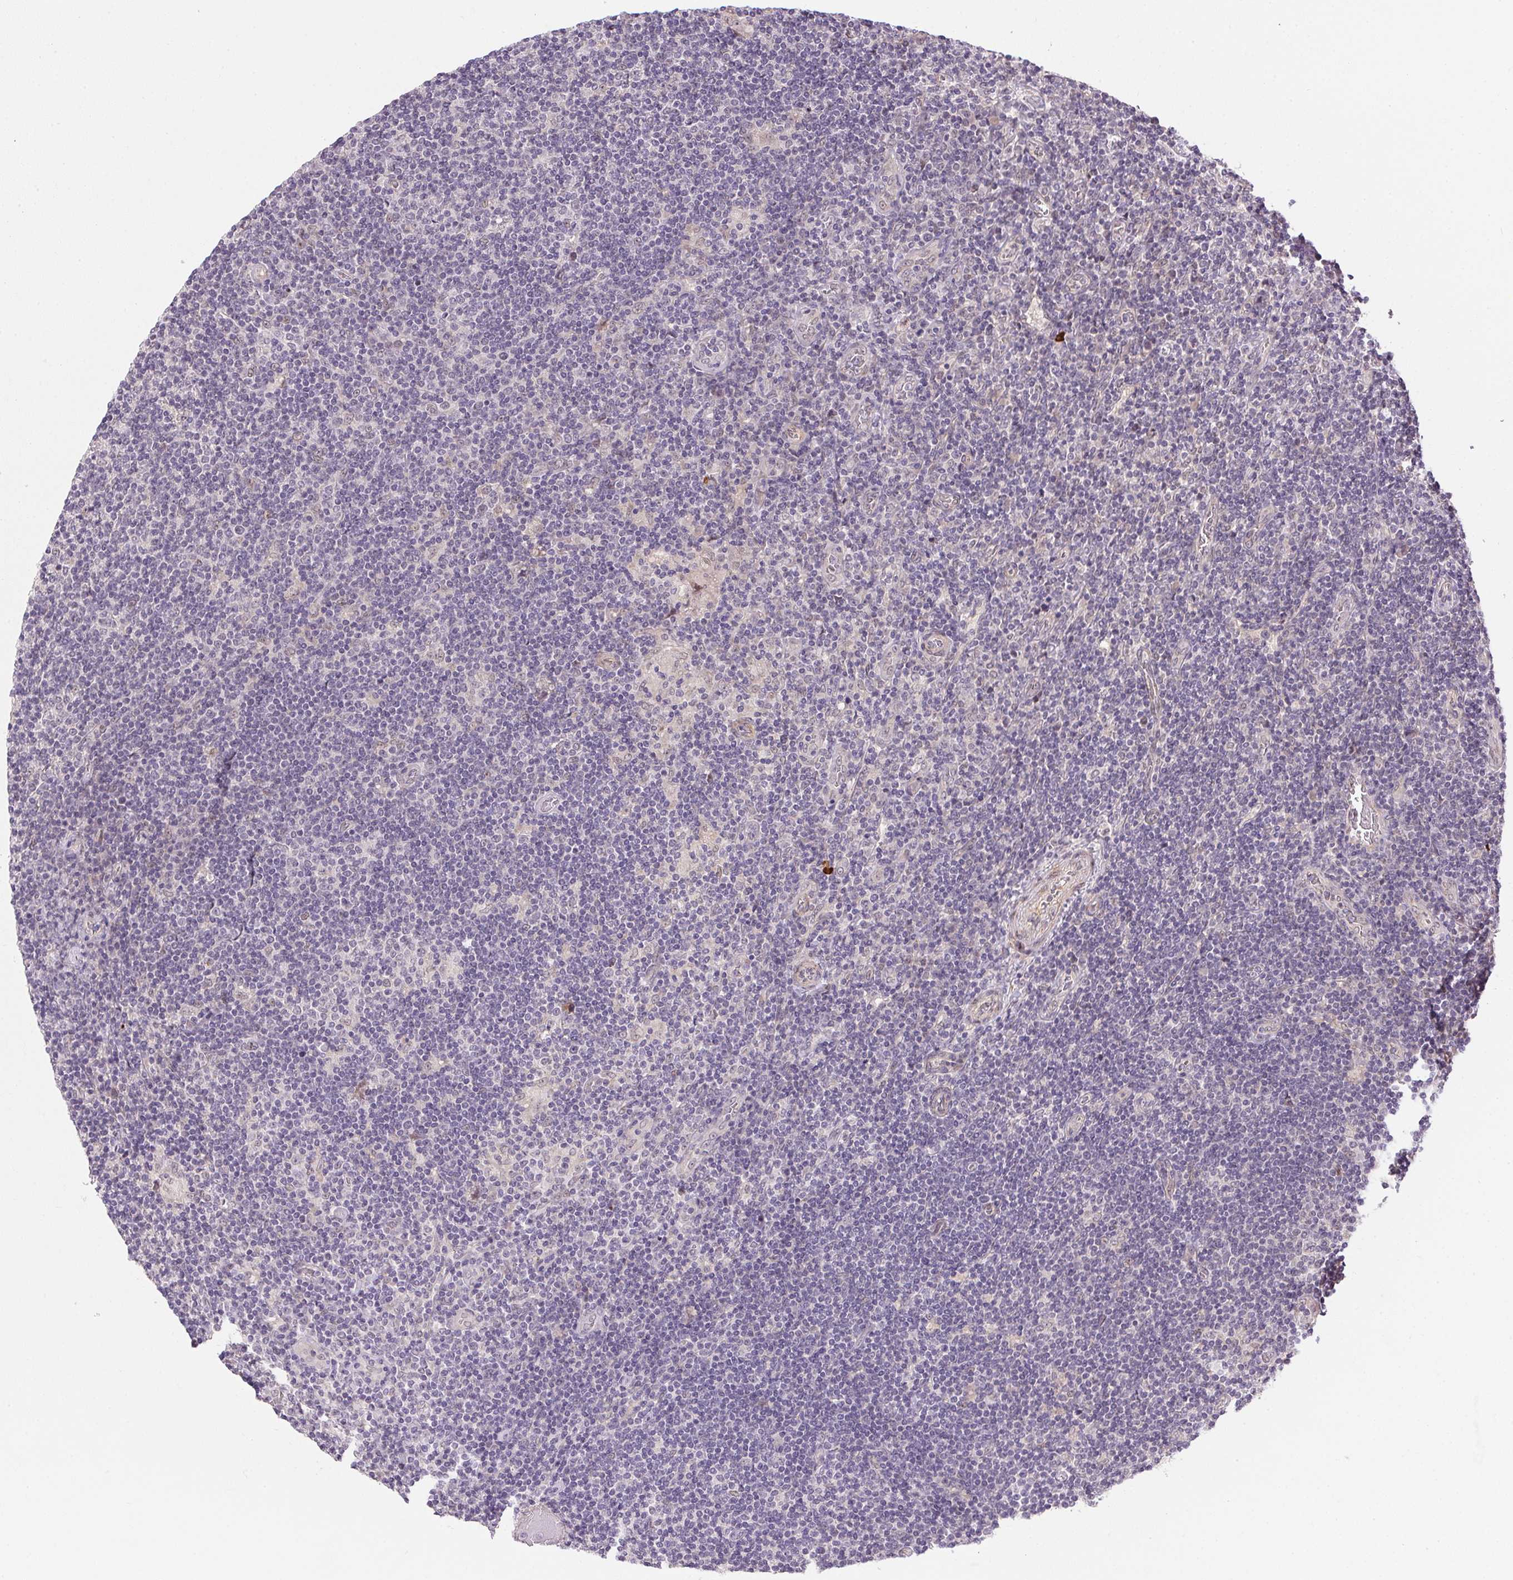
{"staining": {"intensity": "negative", "quantity": "none", "location": "none"}, "tissue": "lymphoma", "cell_type": "Tumor cells", "image_type": "cancer", "snomed": [{"axis": "morphology", "description": "Hodgkin's disease, NOS"}, {"axis": "topography", "description": "Lymph node"}], "caption": "Image shows no protein positivity in tumor cells of lymphoma tissue. (DAB IHC visualized using brightfield microscopy, high magnification).", "gene": "CFAP92", "patient": {"sex": "male", "age": 40}}